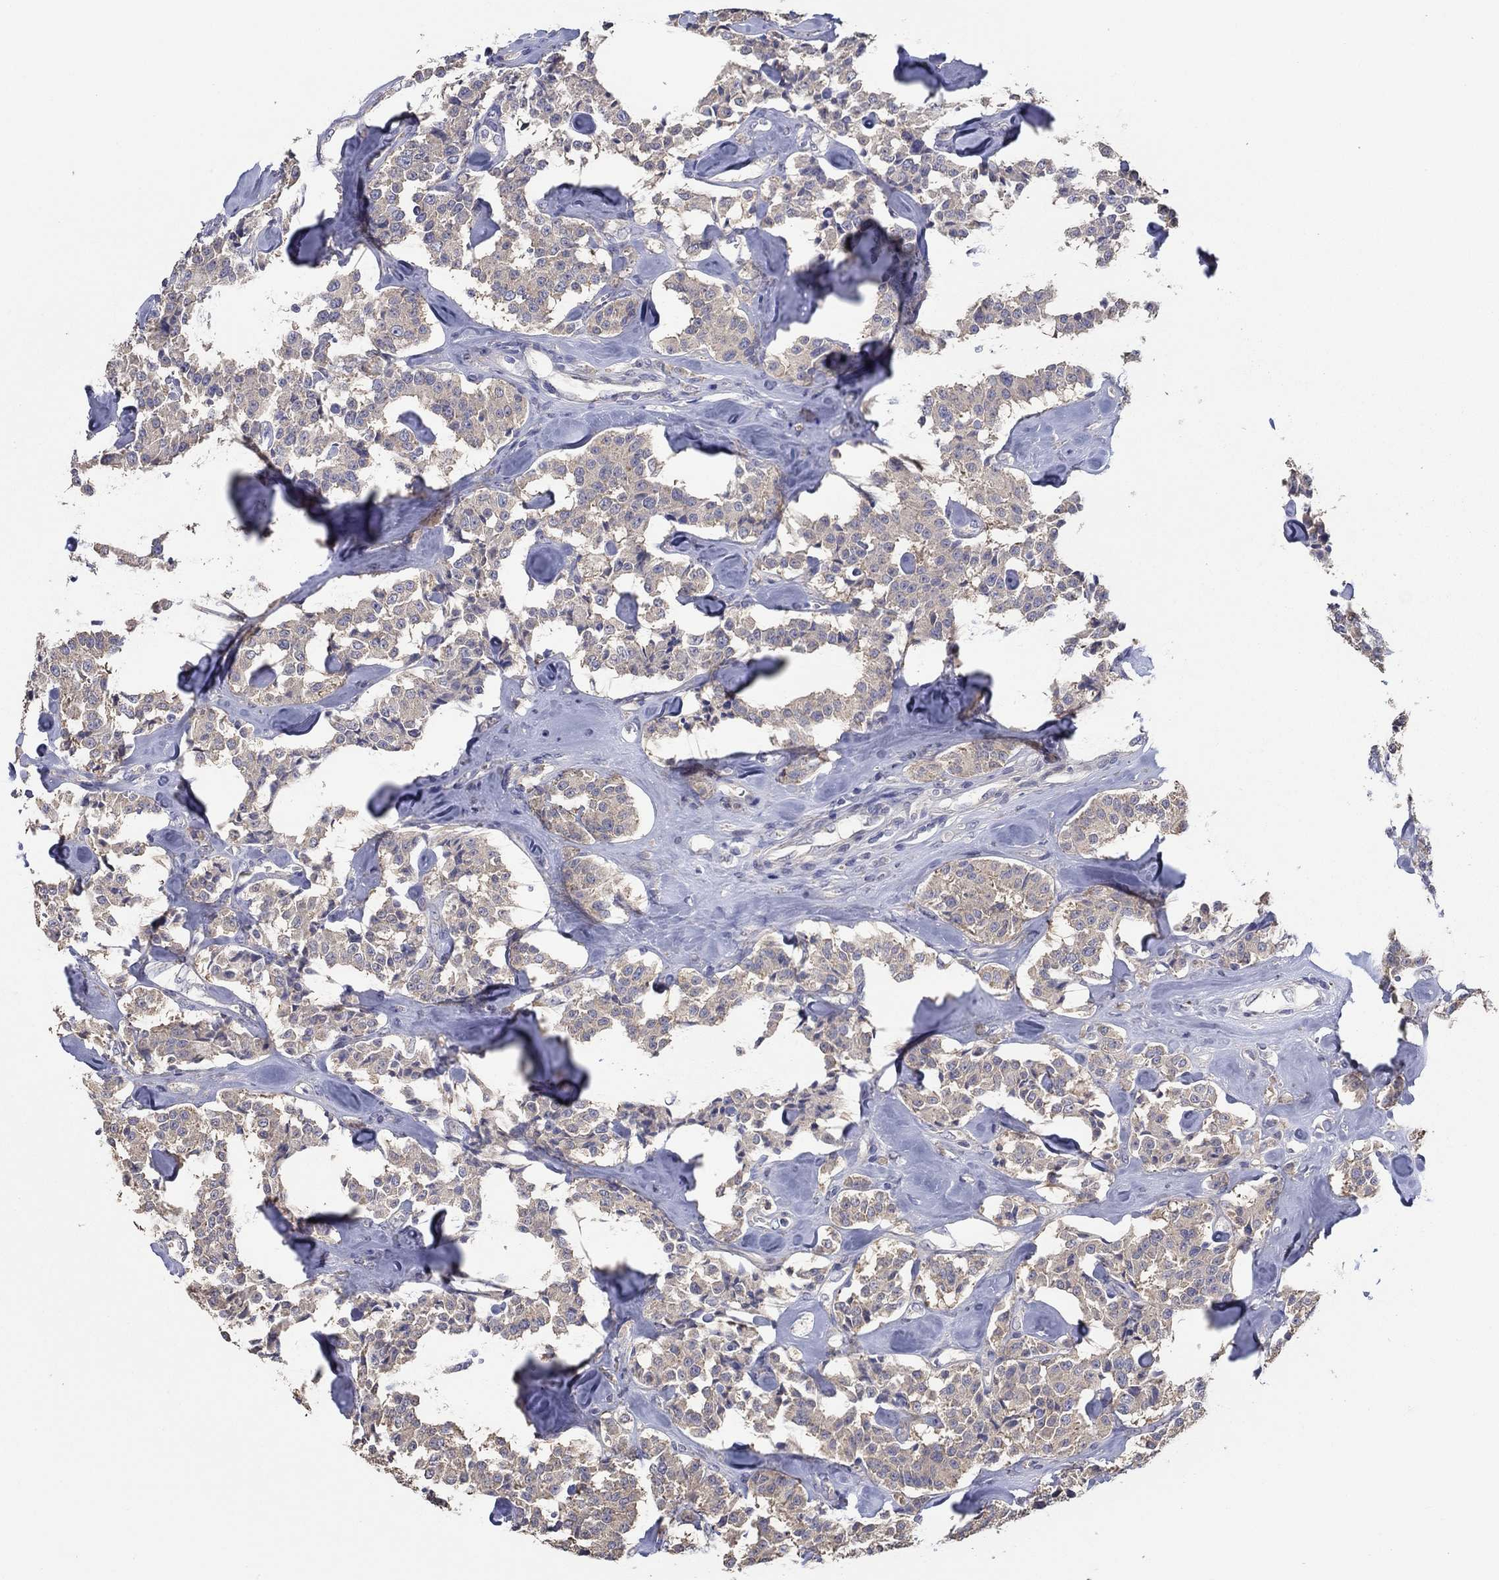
{"staining": {"intensity": "weak", "quantity": ">75%", "location": "cytoplasmic/membranous"}, "tissue": "carcinoid", "cell_type": "Tumor cells", "image_type": "cancer", "snomed": [{"axis": "morphology", "description": "Carcinoid, malignant, NOS"}, {"axis": "topography", "description": "Pancreas"}], "caption": "Immunohistochemistry (DAB (3,3'-diaminobenzidine)) staining of carcinoid (malignant) exhibits weak cytoplasmic/membranous protein expression in about >75% of tumor cells.", "gene": "DOCK3", "patient": {"sex": "male", "age": 41}}